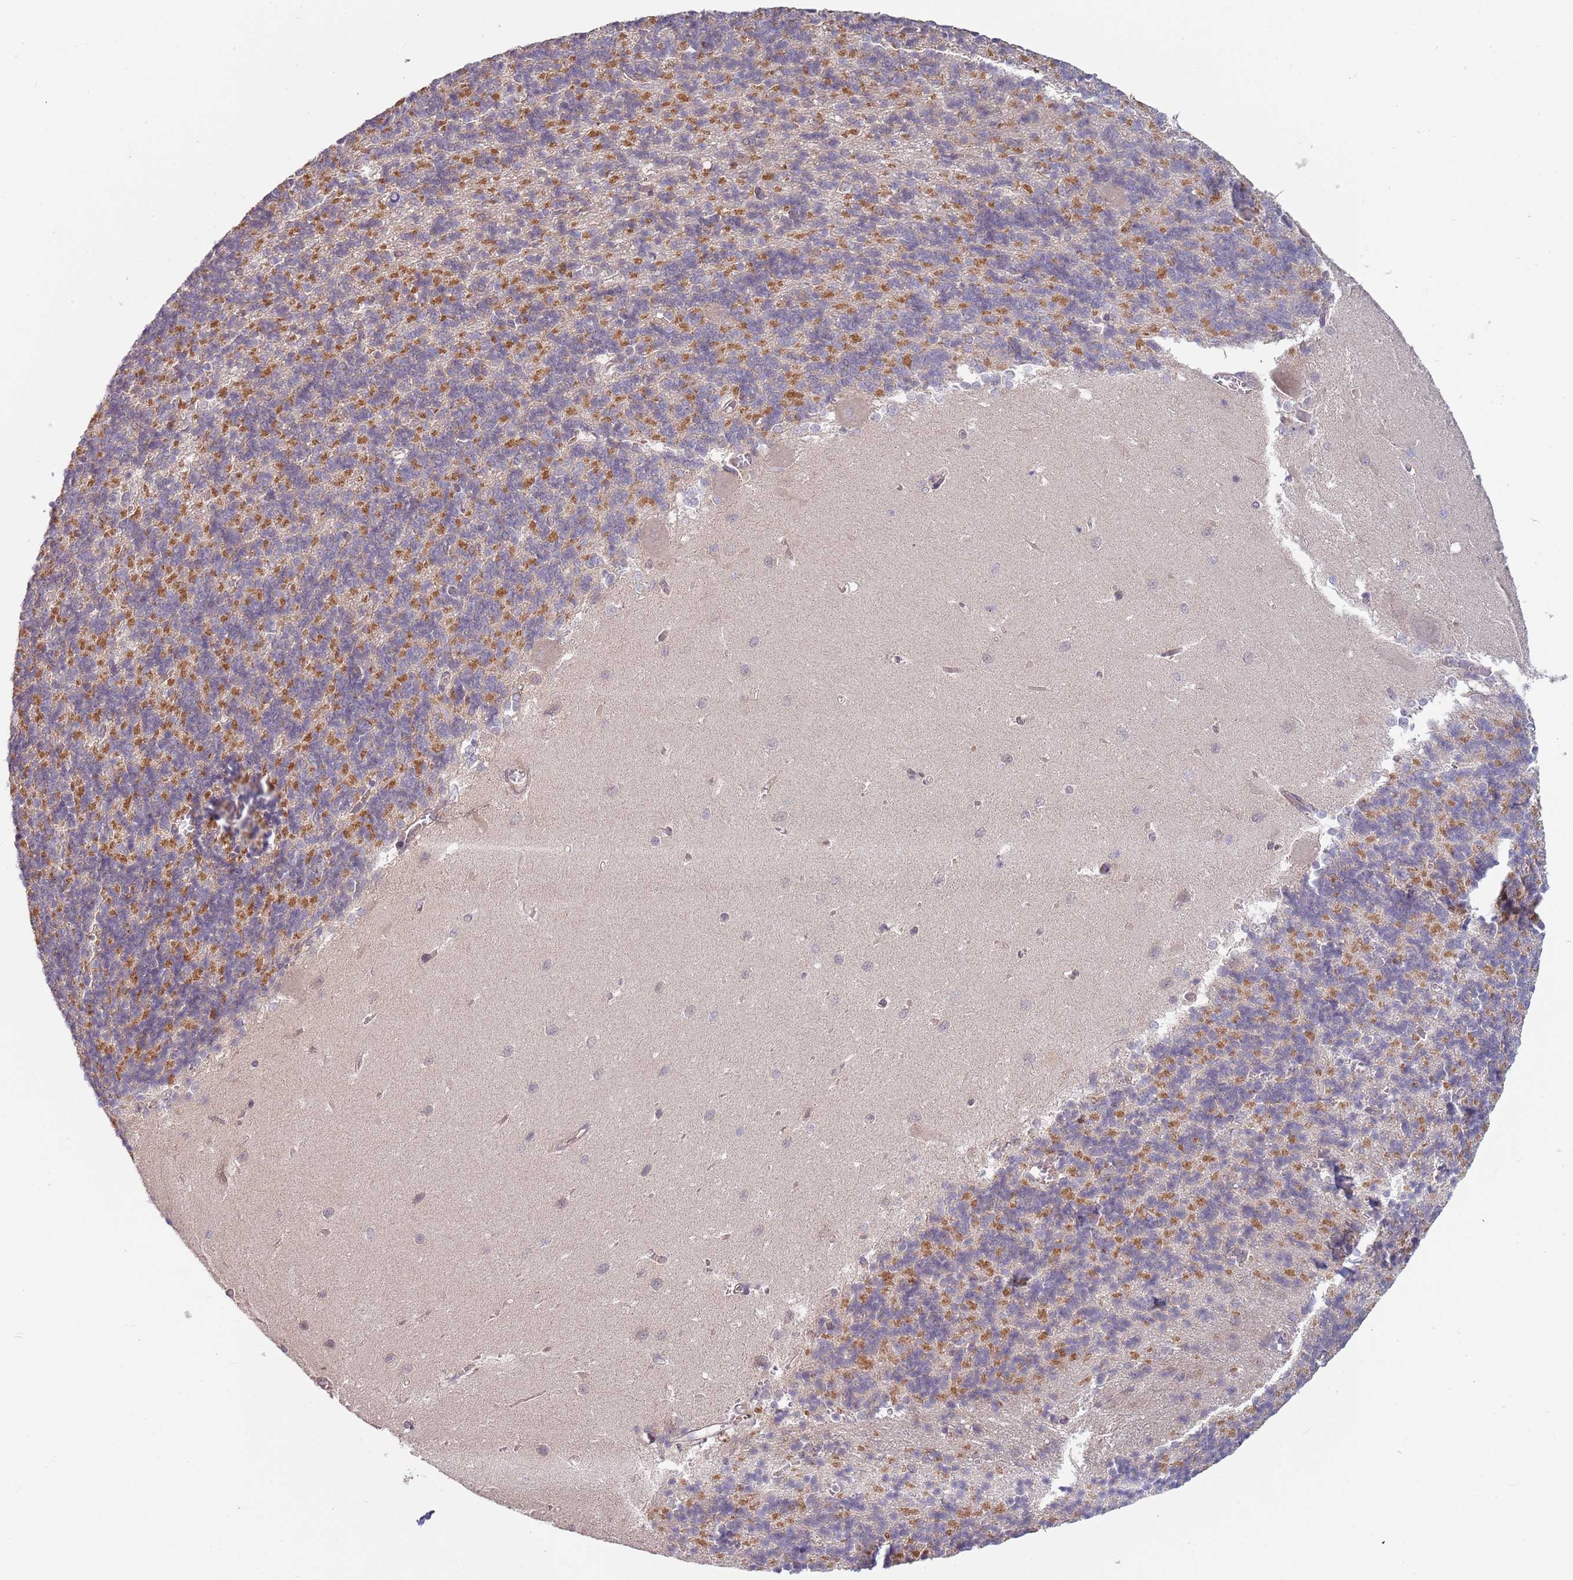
{"staining": {"intensity": "moderate", "quantity": "<25%", "location": "cytoplasmic/membranous"}, "tissue": "cerebellum", "cell_type": "Cells in granular layer", "image_type": "normal", "snomed": [{"axis": "morphology", "description": "Normal tissue, NOS"}, {"axis": "topography", "description": "Cerebellum"}], "caption": "Immunohistochemical staining of benign human cerebellum shows <25% levels of moderate cytoplasmic/membranous protein expression in about <25% of cells in granular layer. Immunohistochemistry (ihc) stains the protein of interest in brown and the nuclei are stained blue.", "gene": "SAV1", "patient": {"sex": "male", "age": 37}}